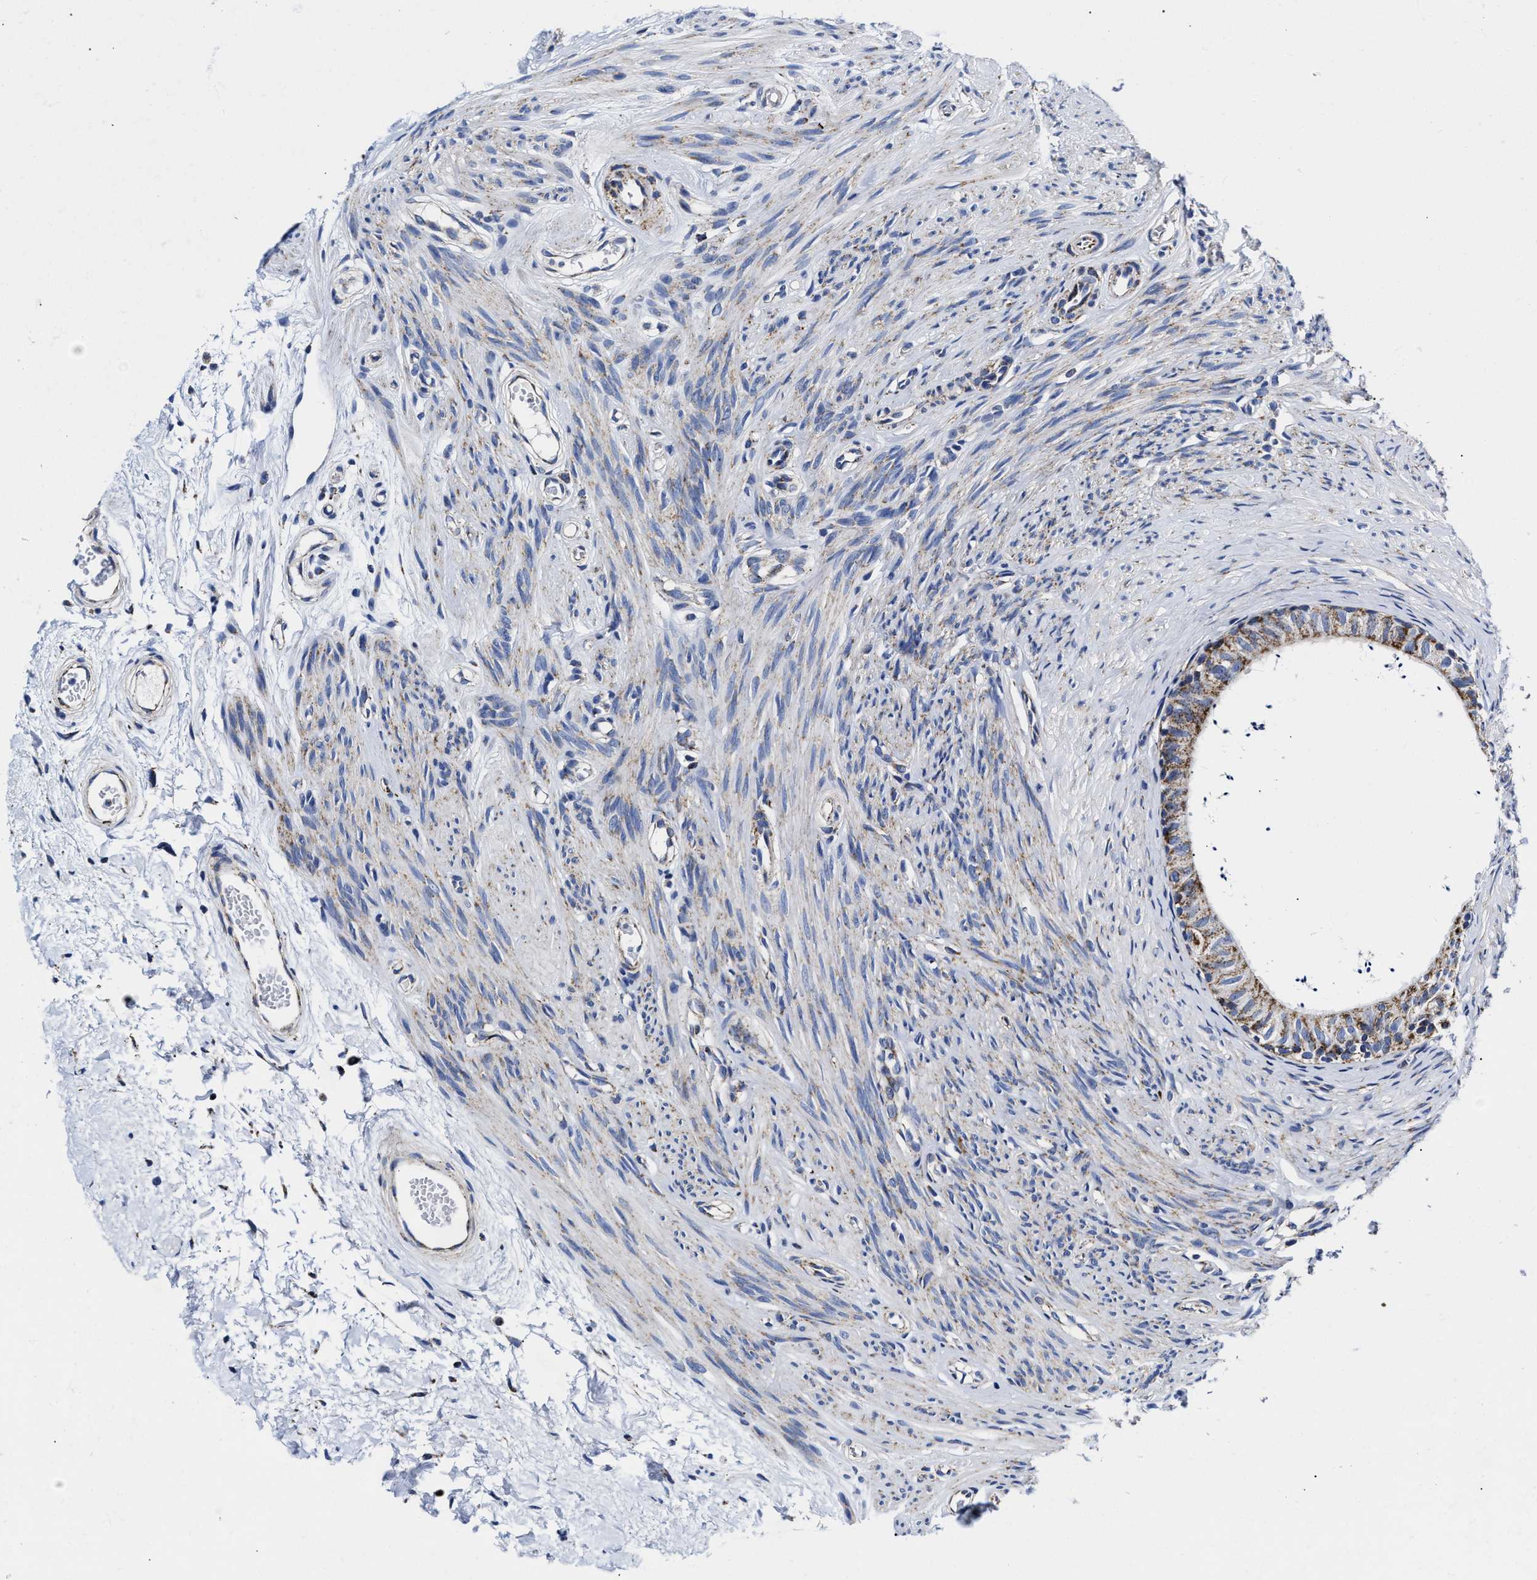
{"staining": {"intensity": "moderate", "quantity": "25%-75%", "location": "cytoplasmic/membranous"}, "tissue": "epididymis", "cell_type": "Glandular cells", "image_type": "normal", "snomed": [{"axis": "morphology", "description": "Normal tissue, NOS"}, {"axis": "topography", "description": "Epididymis"}], "caption": "DAB immunohistochemical staining of unremarkable human epididymis reveals moderate cytoplasmic/membranous protein staining in approximately 25%-75% of glandular cells.", "gene": "HINT2", "patient": {"sex": "male", "age": 56}}